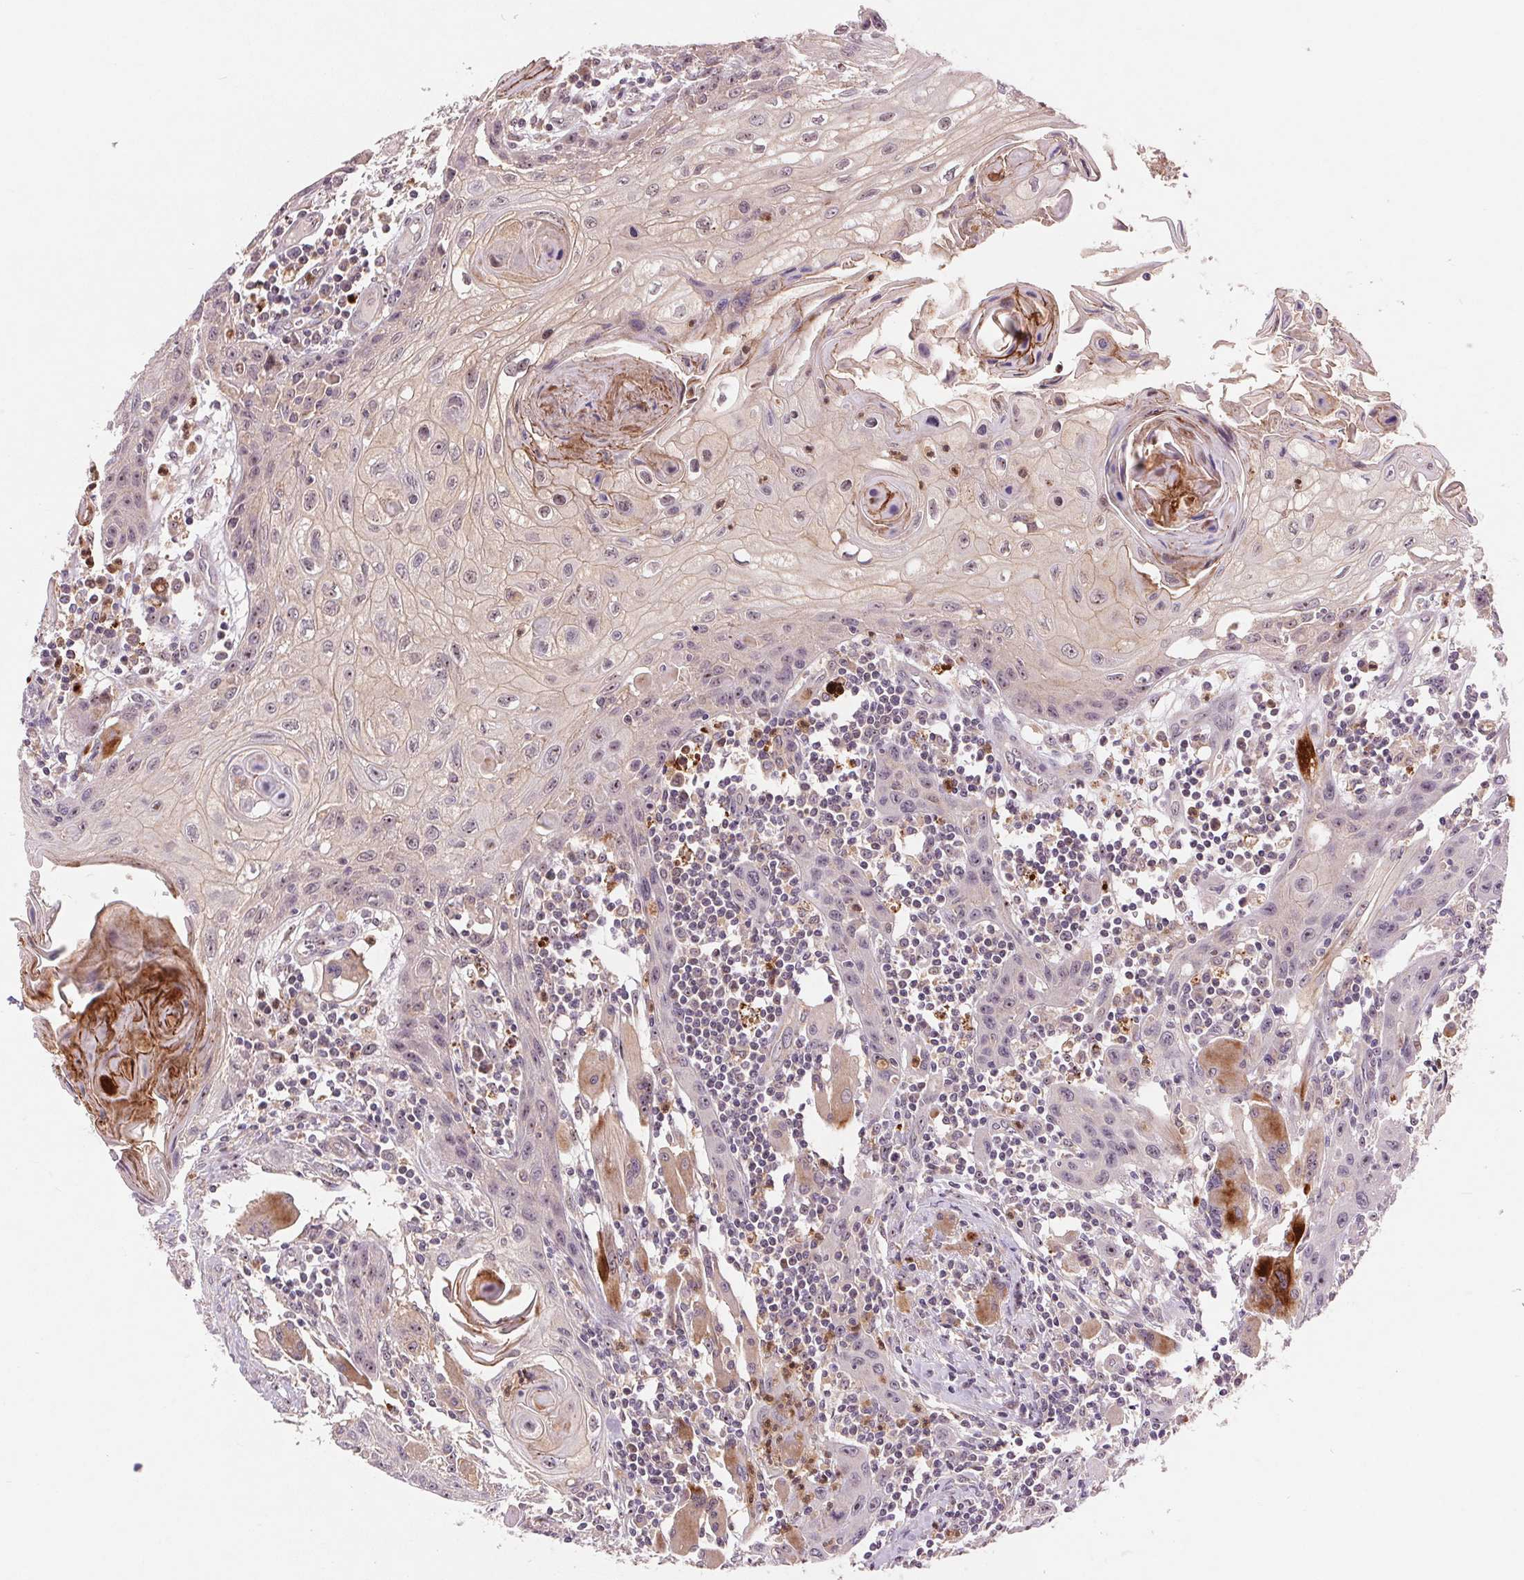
{"staining": {"intensity": "negative", "quantity": "none", "location": "none"}, "tissue": "head and neck cancer", "cell_type": "Tumor cells", "image_type": "cancer", "snomed": [{"axis": "morphology", "description": "Squamous cell carcinoma, NOS"}, {"axis": "topography", "description": "Oral tissue"}, {"axis": "topography", "description": "Head-Neck"}], "caption": "DAB (3,3'-diaminobenzidine) immunohistochemical staining of human head and neck cancer shows no significant expression in tumor cells.", "gene": "RANBP3L", "patient": {"sex": "male", "age": 58}}